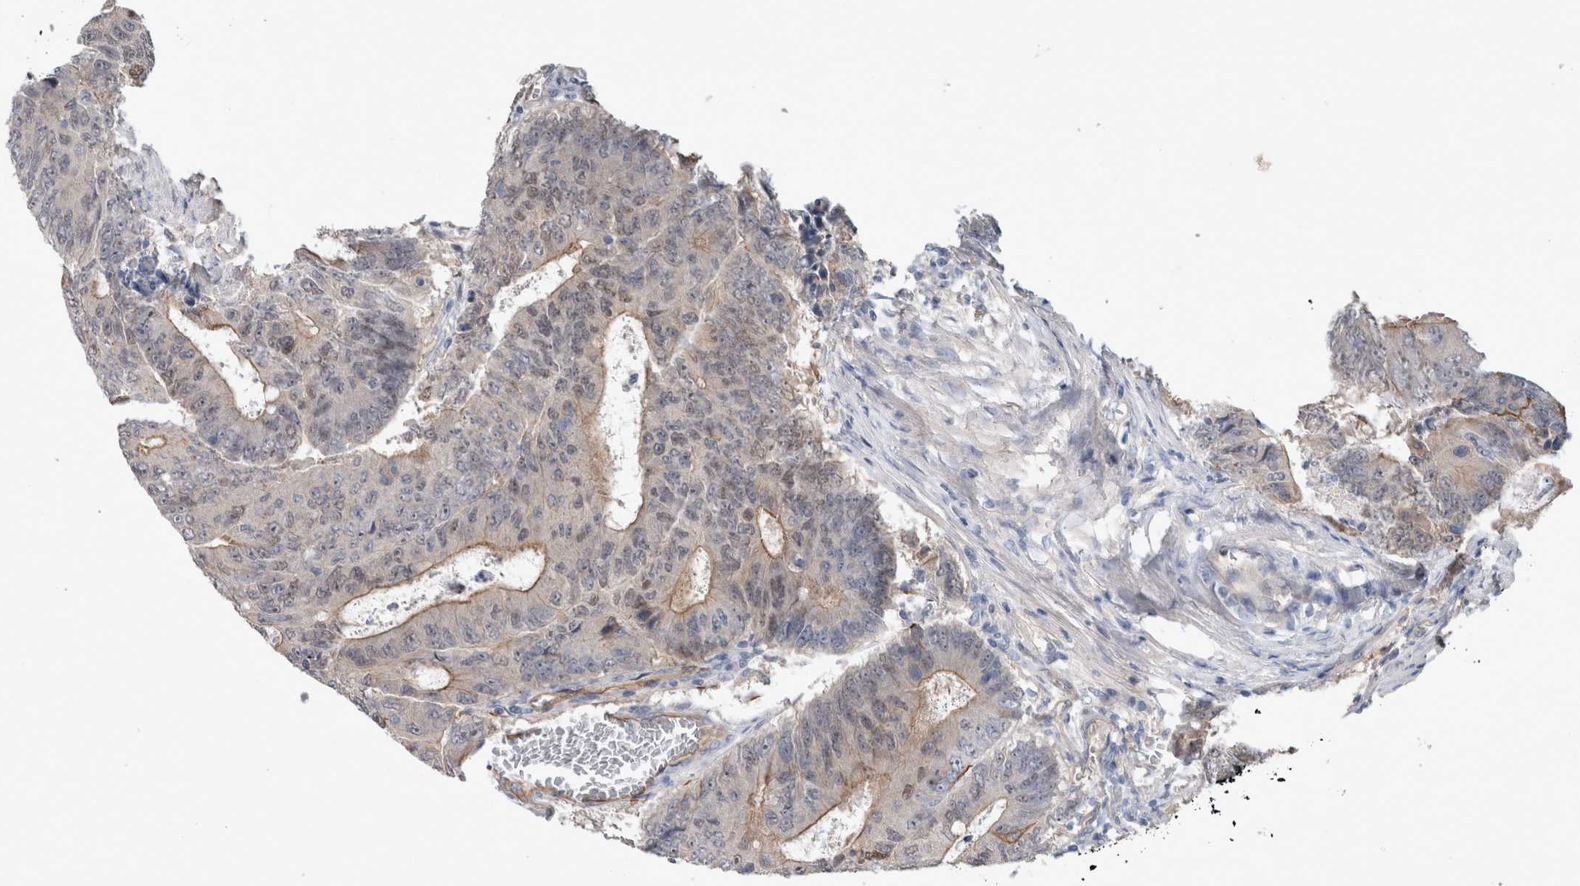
{"staining": {"intensity": "moderate", "quantity": "<25%", "location": "cytoplasmic/membranous,nuclear"}, "tissue": "colorectal cancer", "cell_type": "Tumor cells", "image_type": "cancer", "snomed": [{"axis": "morphology", "description": "Adenocarcinoma, NOS"}, {"axis": "topography", "description": "Colon"}], "caption": "Immunohistochemical staining of human adenocarcinoma (colorectal) displays moderate cytoplasmic/membranous and nuclear protein staining in about <25% of tumor cells.", "gene": "BCAM", "patient": {"sex": "male", "age": 87}}